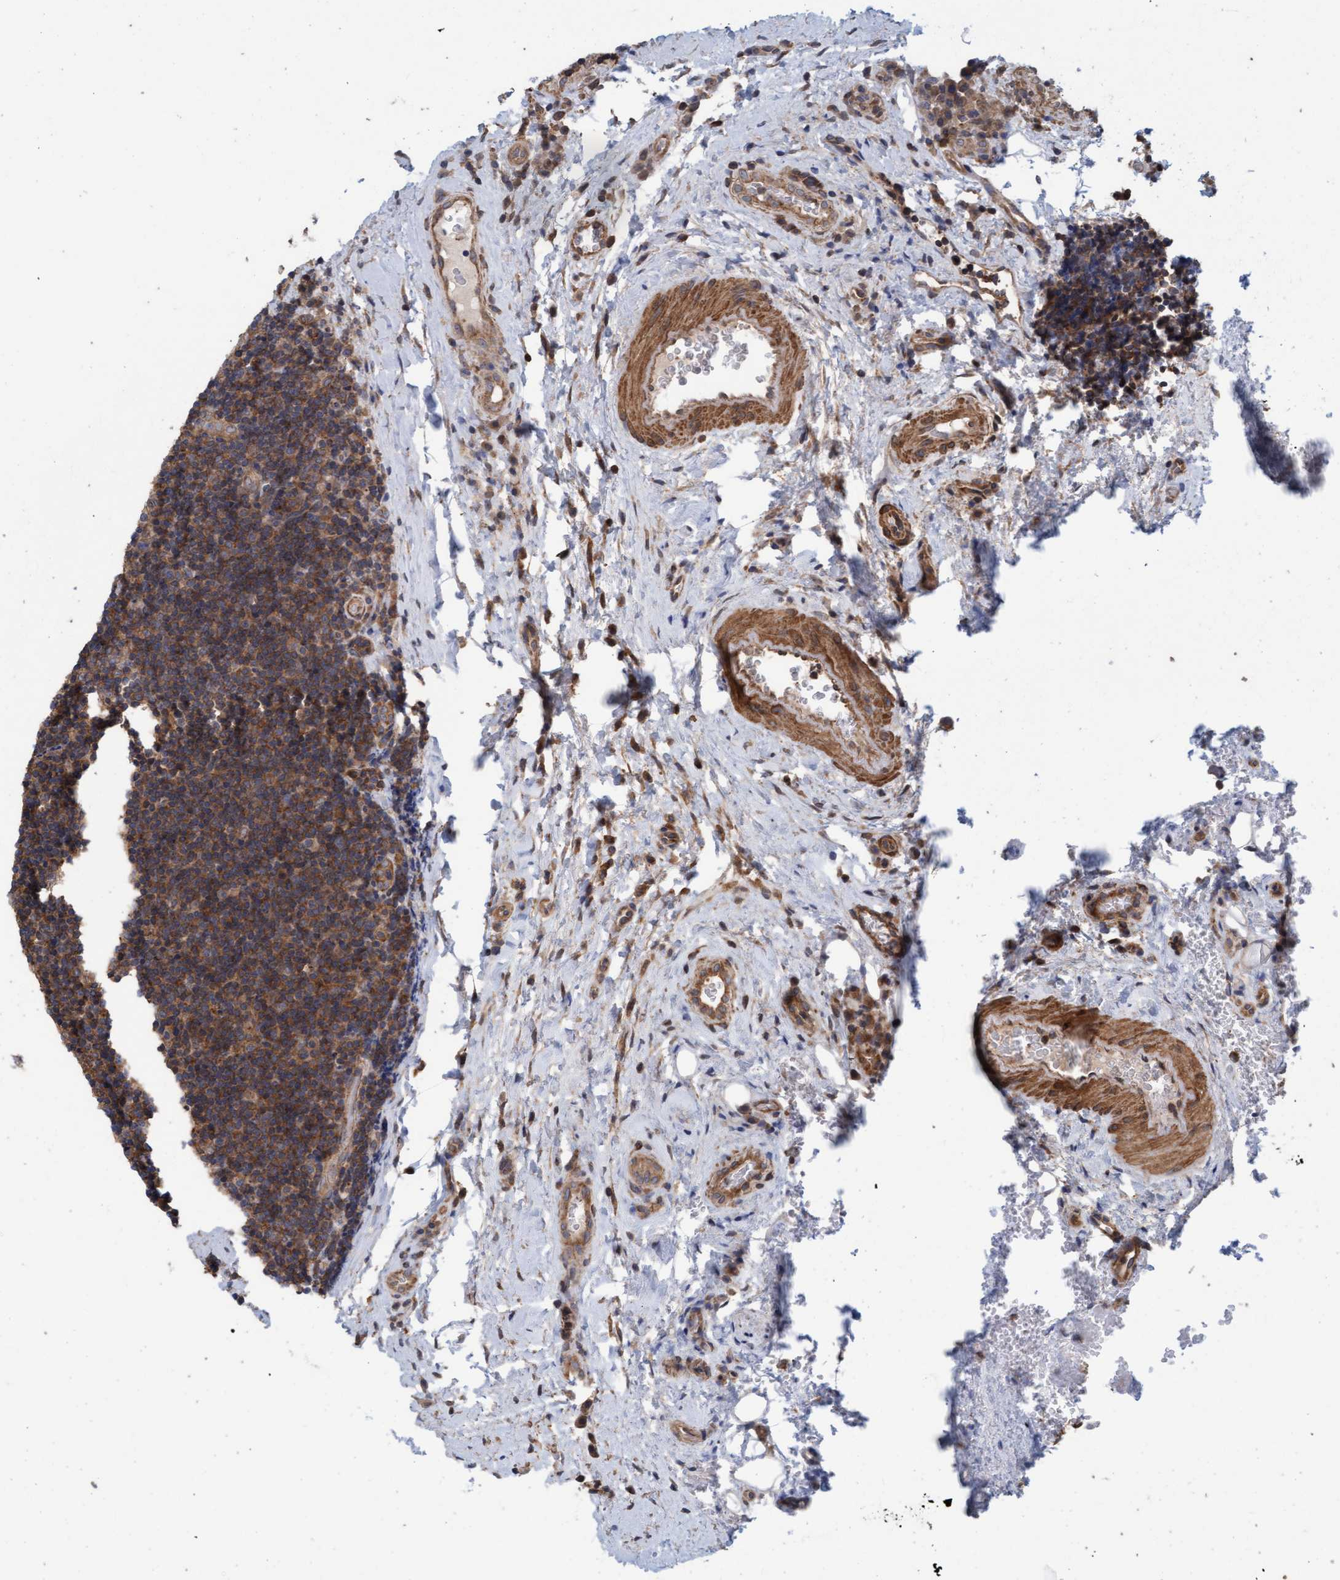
{"staining": {"intensity": "weak", "quantity": ">75%", "location": "cytoplasmic/membranous"}, "tissue": "lymphoma", "cell_type": "Tumor cells", "image_type": "cancer", "snomed": [{"axis": "morphology", "description": "Malignant lymphoma, non-Hodgkin's type, High grade"}, {"axis": "topography", "description": "Tonsil"}], "caption": "Brown immunohistochemical staining in human high-grade malignant lymphoma, non-Hodgkin's type displays weak cytoplasmic/membranous expression in approximately >75% of tumor cells.", "gene": "FXR2", "patient": {"sex": "female", "age": 36}}